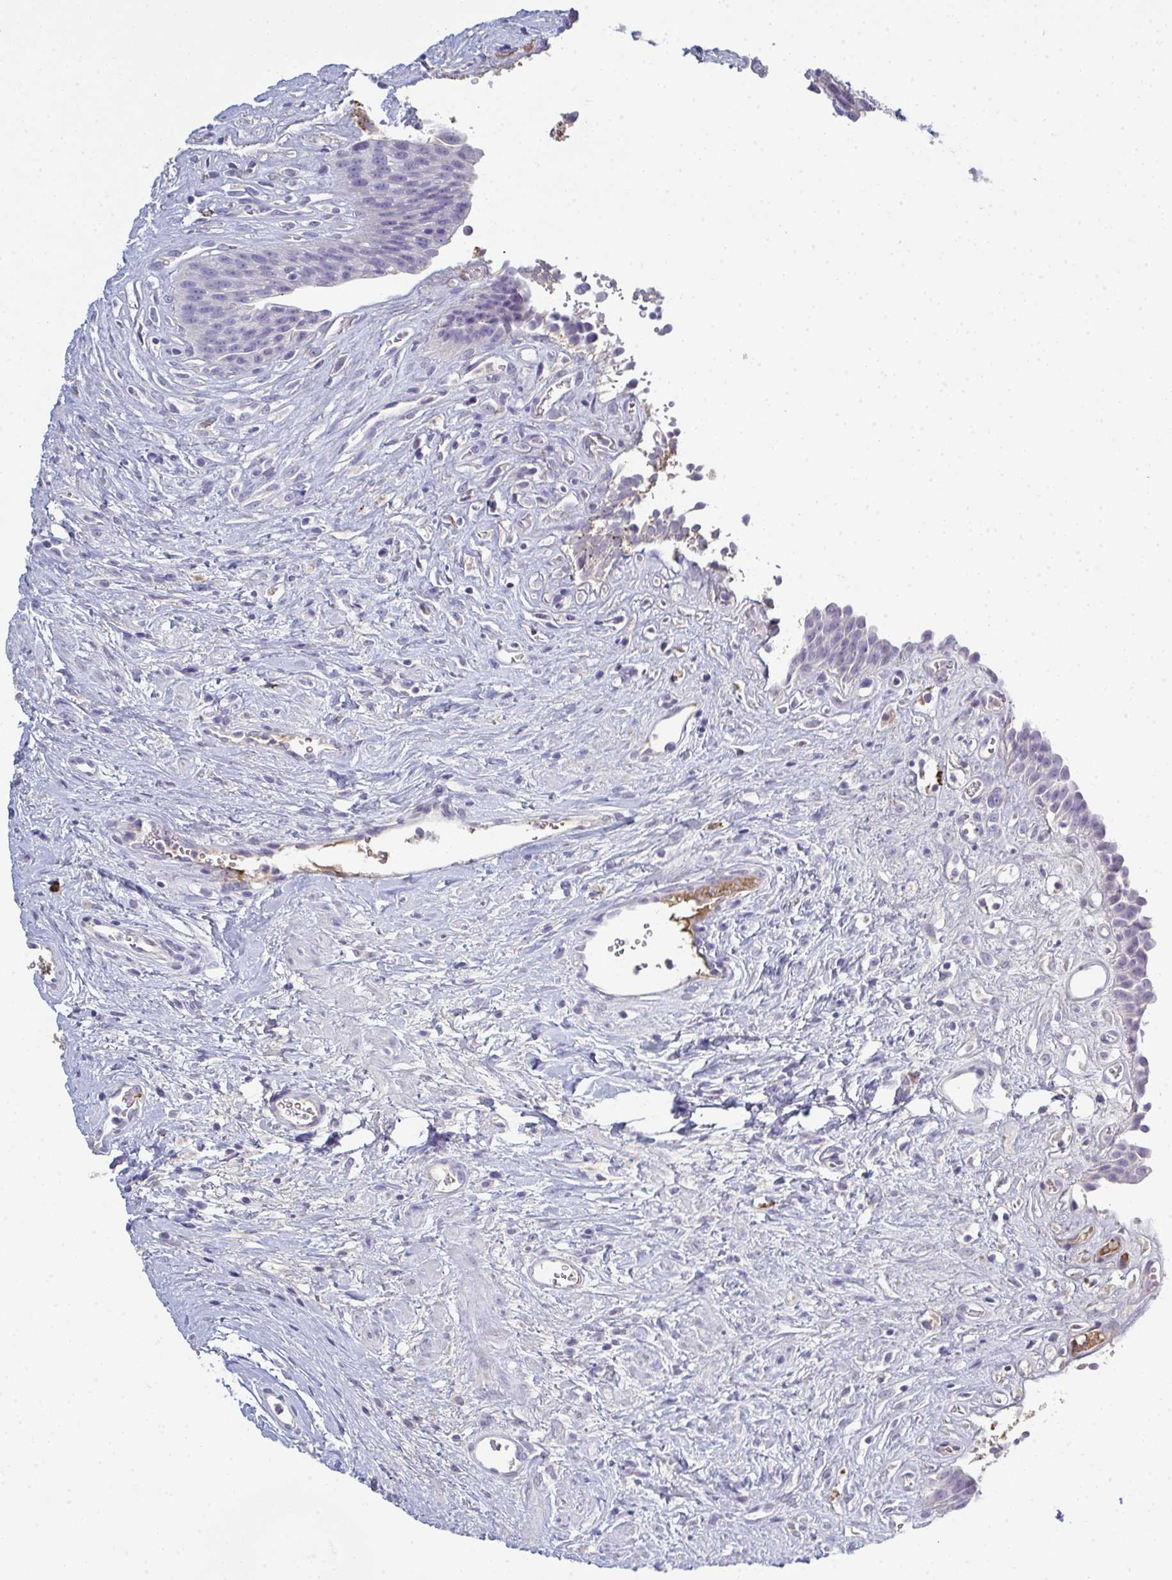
{"staining": {"intensity": "negative", "quantity": "none", "location": "none"}, "tissue": "urinary bladder", "cell_type": "Urothelial cells", "image_type": "normal", "snomed": [{"axis": "morphology", "description": "Normal tissue, NOS"}, {"axis": "topography", "description": "Urinary bladder"}], "caption": "This is an IHC image of benign urinary bladder. There is no expression in urothelial cells.", "gene": "ADAM21", "patient": {"sex": "female", "age": 56}}